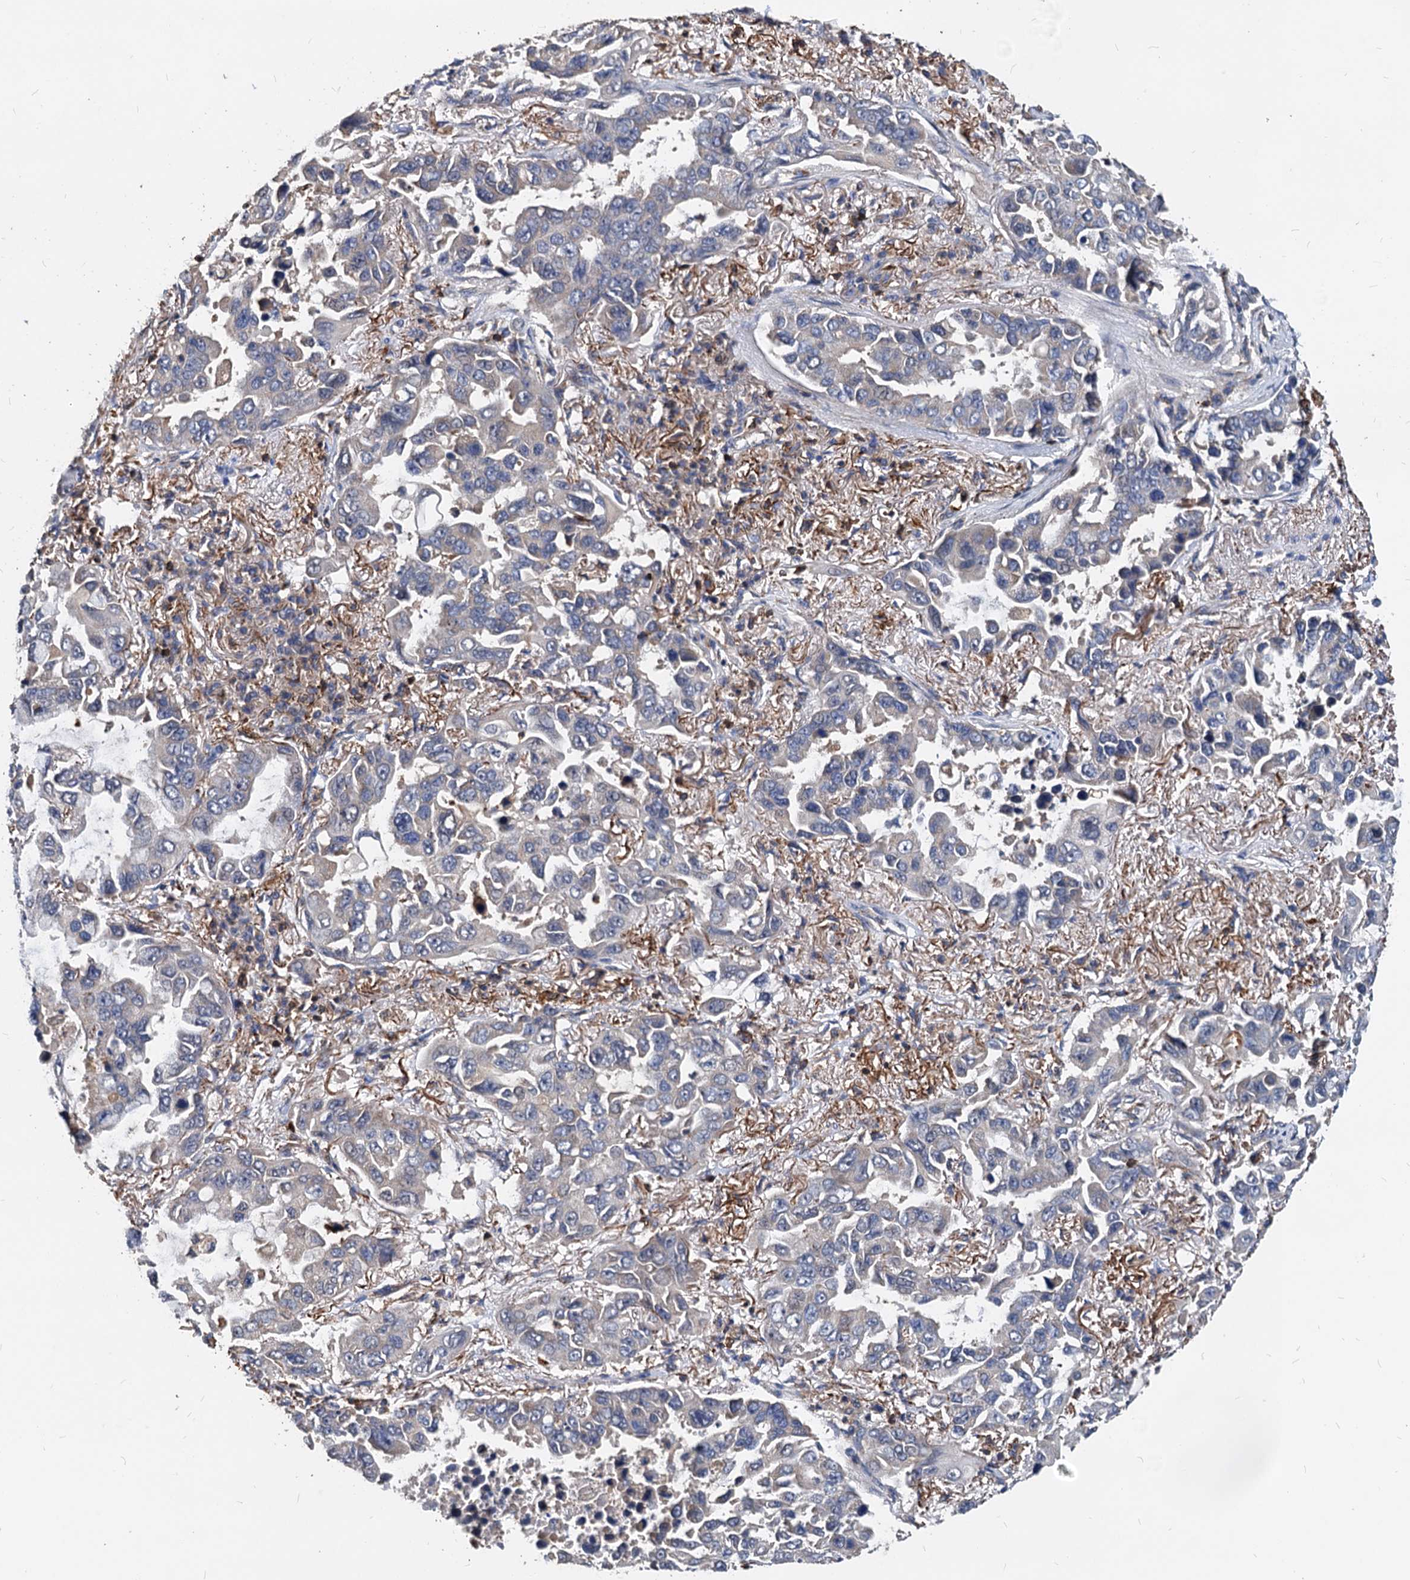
{"staining": {"intensity": "negative", "quantity": "none", "location": "none"}, "tissue": "lung cancer", "cell_type": "Tumor cells", "image_type": "cancer", "snomed": [{"axis": "morphology", "description": "Adenocarcinoma, NOS"}, {"axis": "topography", "description": "Lung"}], "caption": "Immunohistochemistry image of lung cancer (adenocarcinoma) stained for a protein (brown), which shows no positivity in tumor cells. Brightfield microscopy of immunohistochemistry stained with DAB (brown) and hematoxylin (blue), captured at high magnification.", "gene": "LCP2", "patient": {"sex": "male", "age": 64}}